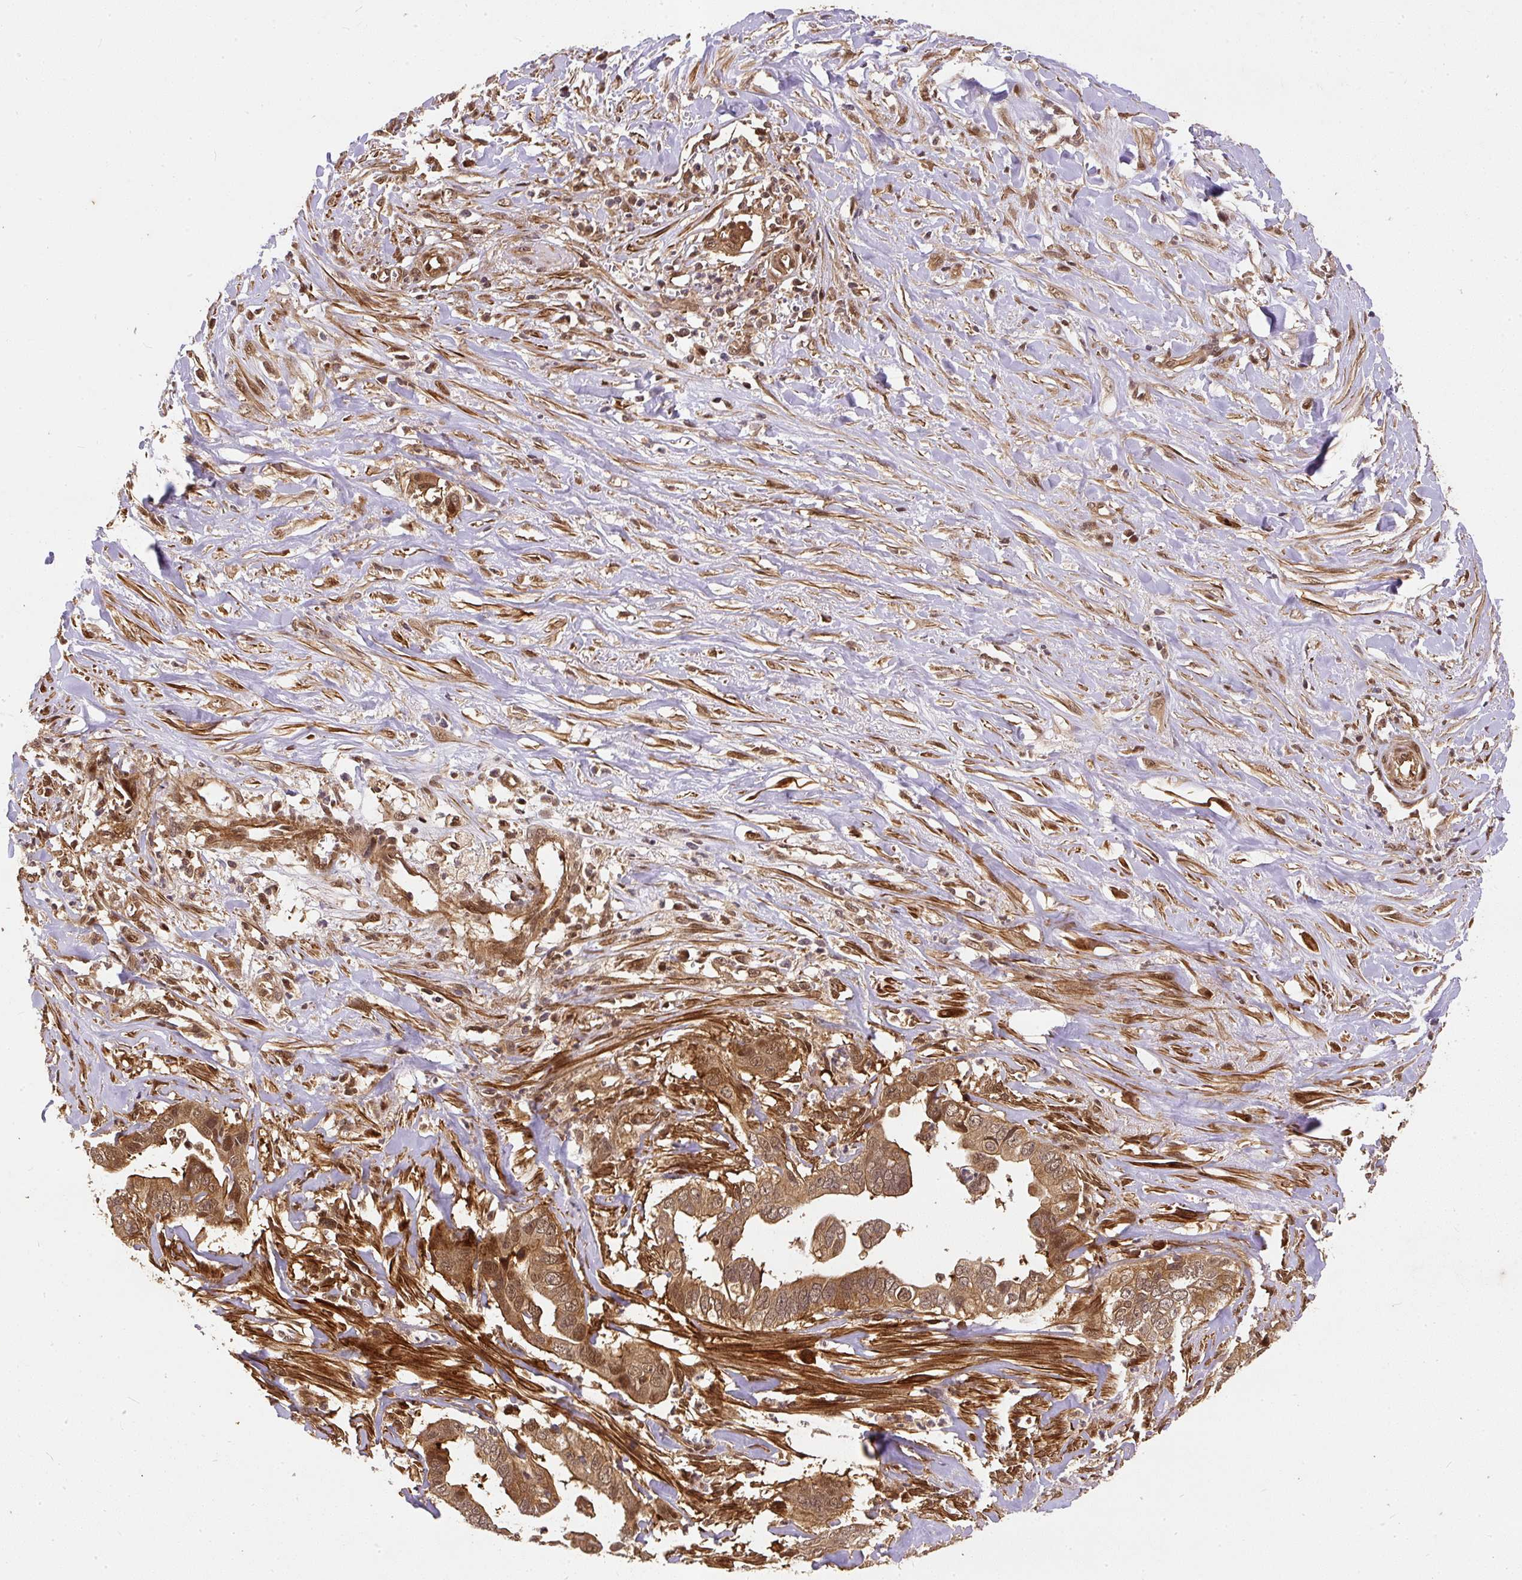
{"staining": {"intensity": "moderate", "quantity": ">75%", "location": "cytoplasmic/membranous,nuclear"}, "tissue": "liver cancer", "cell_type": "Tumor cells", "image_type": "cancer", "snomed": [{"axis": "morphology", "description": "Cholangiocarcinoma"}, {"axis": "topography", "description": "Liver"}], "caption": "A micrograph of liver cancer (cholangiocarcinoma) stained for a protein exhibits moderate cytoplasmic/membranous and nuclear brown staining in tumor cells.", "gene": "PSMD1", "patient": {"sex": "female", "age": 79}}